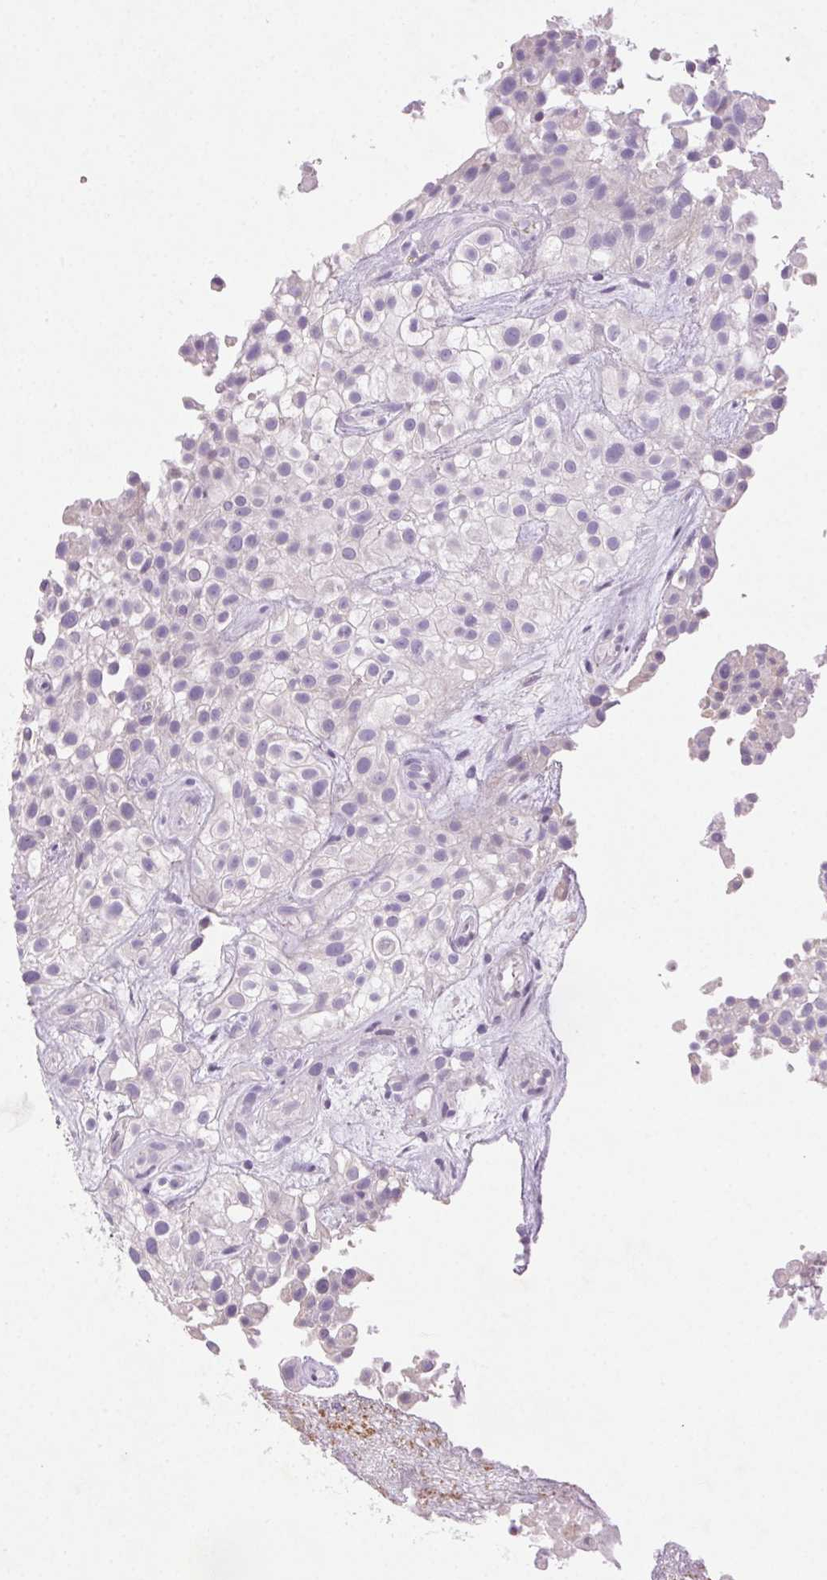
{"staining": {"intensity": "negative", "quantity": "none", "location": "none"}, "tissue": "urothelial cancer", "cell_type": "Tumor cells", "image_type": "cancer", "snomed": [{"axis": "morphology", "description": "Urothelial carcinoma, High grade"}, {"axis": "topography", "description": "Urinary bladder"}], "caption": "Immunohistochemistry photomicrograph of neoplastic tissue: urothelial cancer stained with DAB reveals no significant protein expression in tumor cells.", "gene": "ARHGAP11B", "patient": {"sex": "male", "age": 56}}